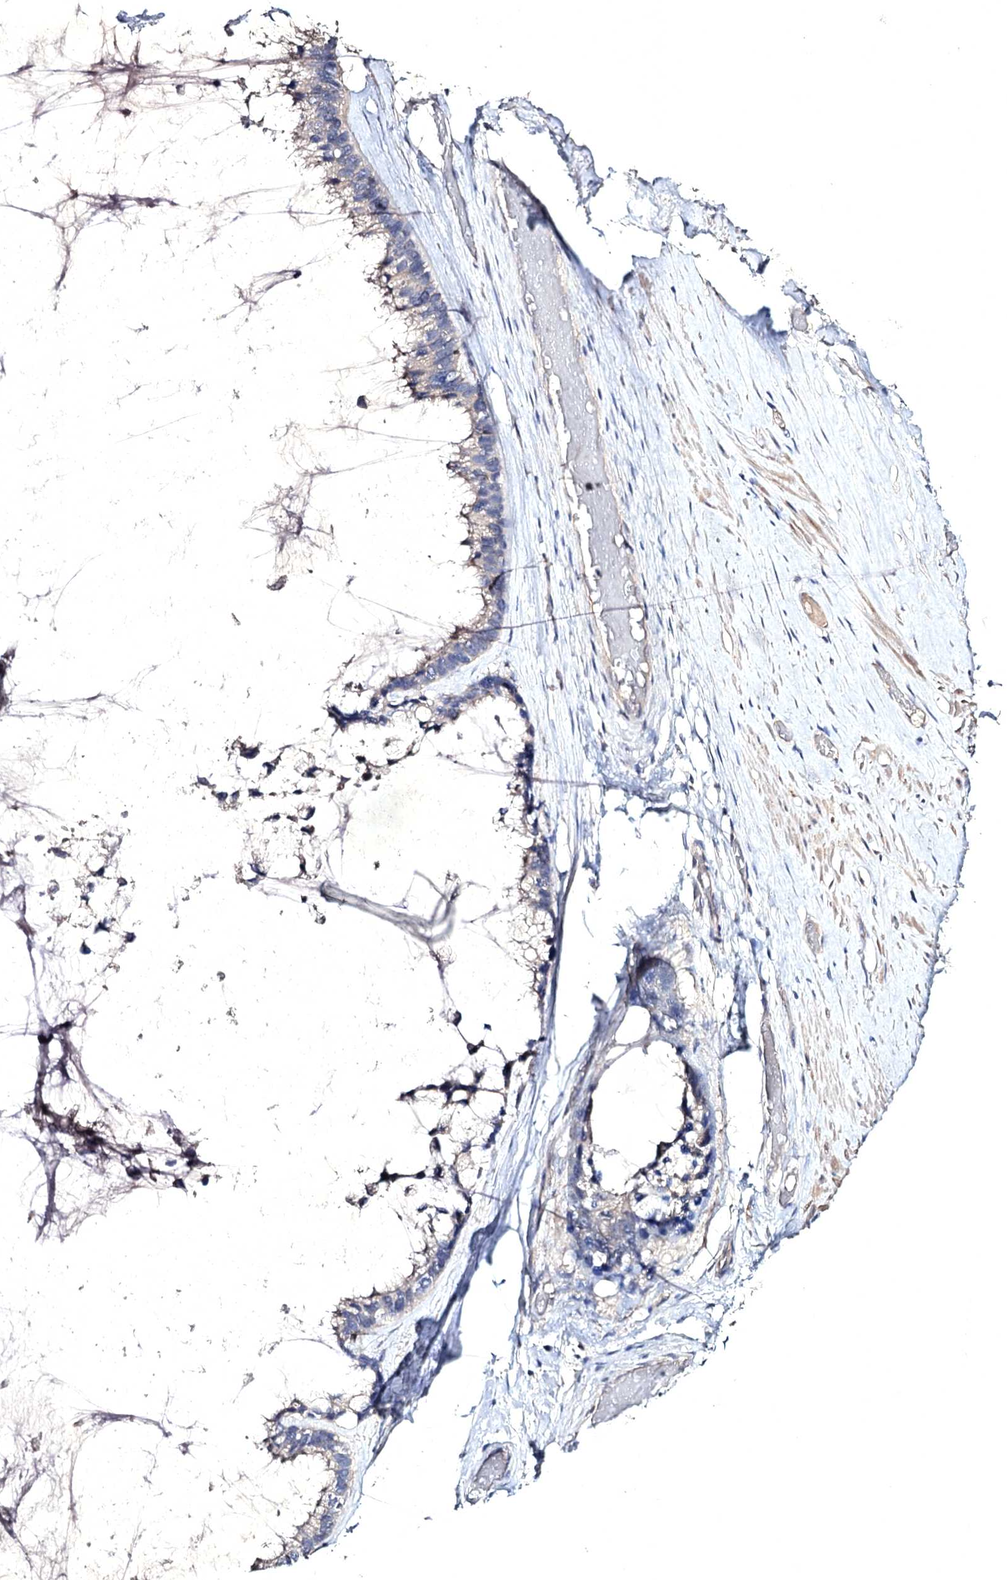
{"staining": {"intensity": "negative", "quantity": "none", "location": "none"}, "tissue": "ovarian cancer", "cell_type": "Tumor cells", "image_type": "cancer", "snomed": [{"axis": "morphology", "description": "Cystadenocarcinoma, mucinous, NOS"}, {"axis": "topography", "description": "Ovary"}], "caption": "Tumor cells are negative for brown protein staining in ovarian cancer (mucinous cystadenocarcinoma).", "gene": "SEMA4G", "patient": {"sex": "female", "age": 39}}